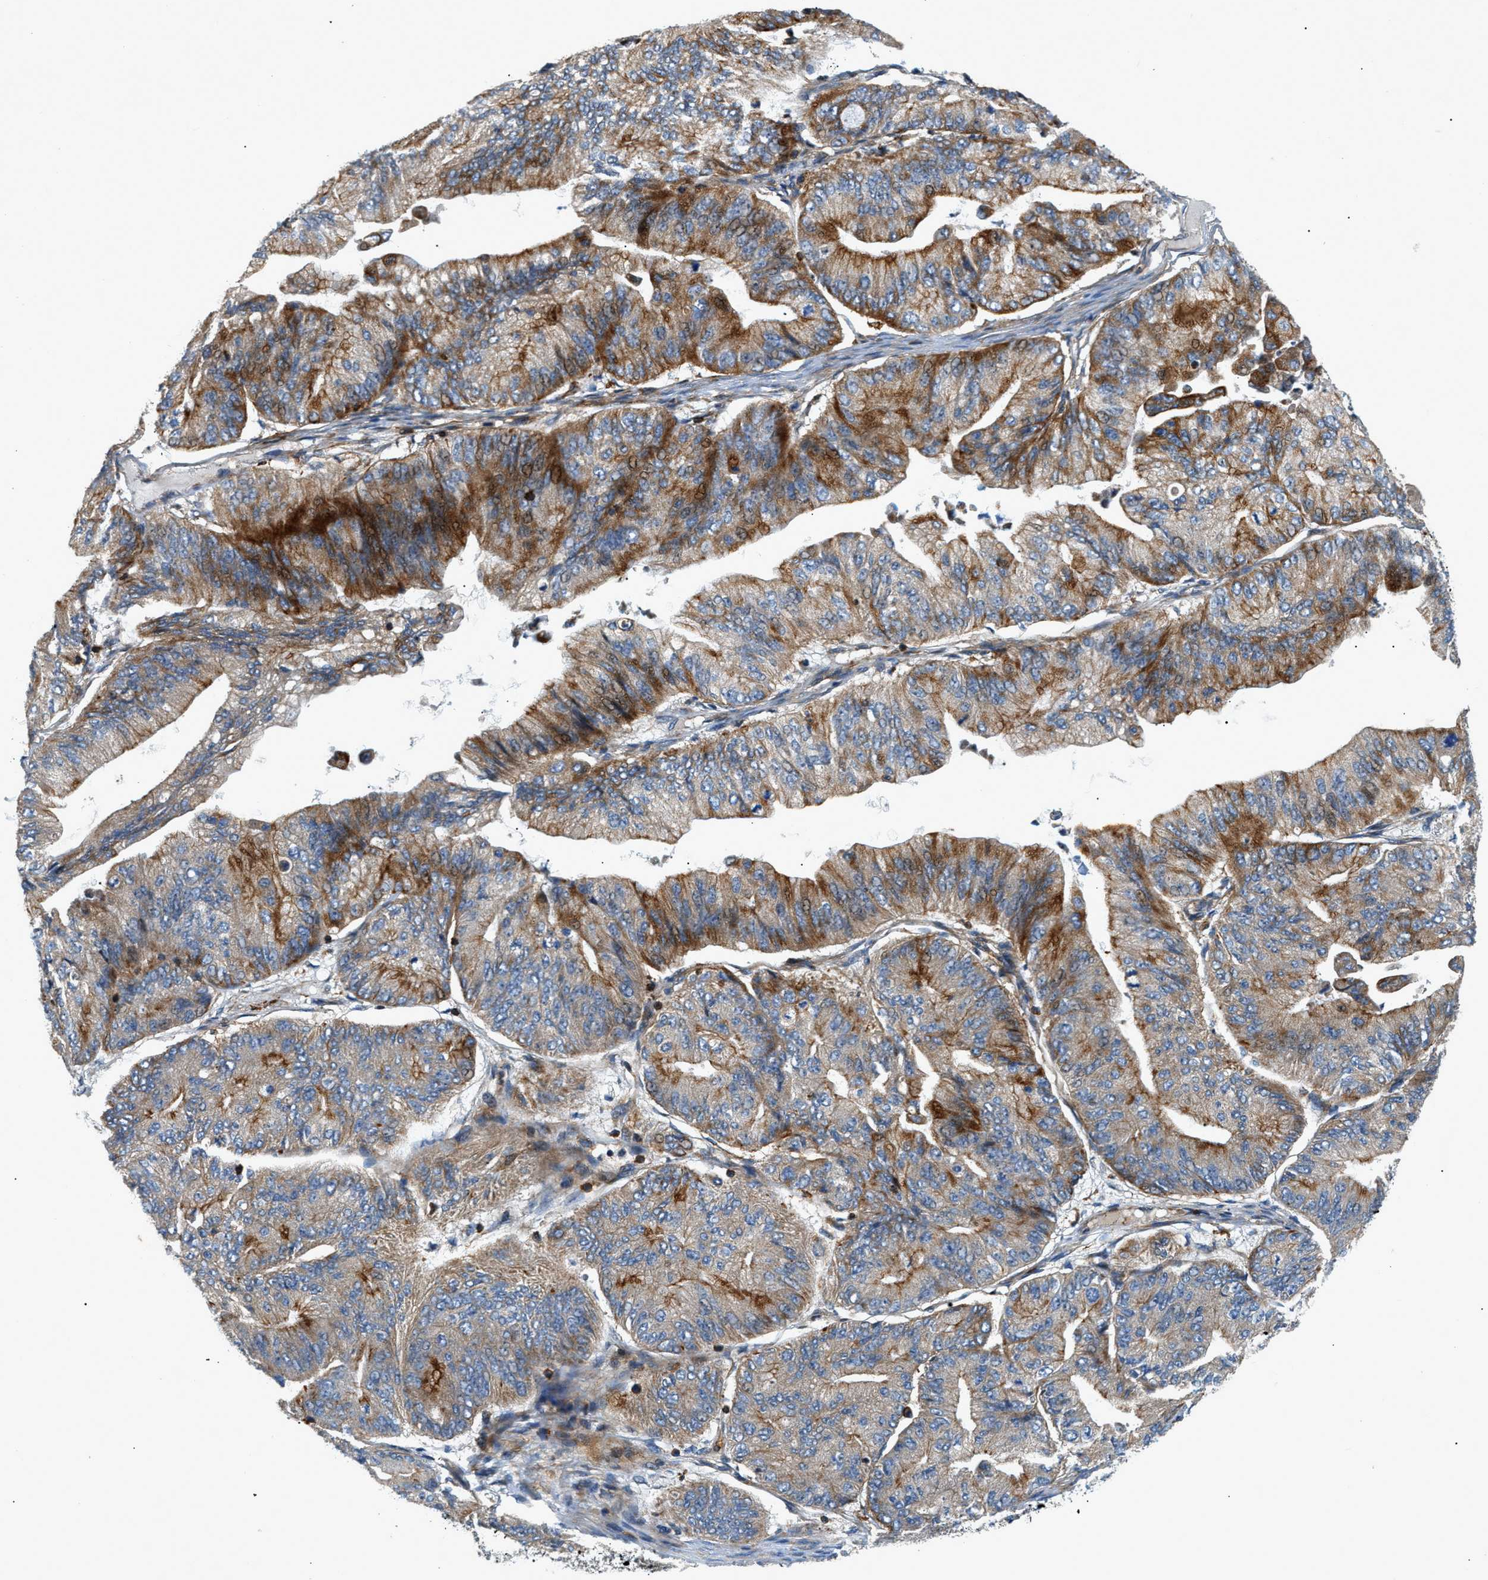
{"staining": {"intensity": "moderate", "quantity": "25%-75%", "location": "cytoplasmic/membranous"}, "tissue": "ovarian cancer", "cell_type": "Tumor cells", "image_type": "cancer", "snomed": [{"axis": "morphology", "description": "Cystadenocarcinoma, mucinous, NOS"}, {"axis": "topography", "description": "Ovary"}], "caption": "Immunohistochemical staining of human ovarian mucinous cystadenocarcinoma displays medium levels of moderate cytoplasmic/membranous positivity in approximately 25%-75% of tumor cells. The protein is stained brown, and the nuclei are stained in blue (DAB (3,3'-diaminobenzidine) IHC with brightfield microscopy, high magnification).", "gene": "DHODH", "patient": {"sex": "female", "age": 61}}